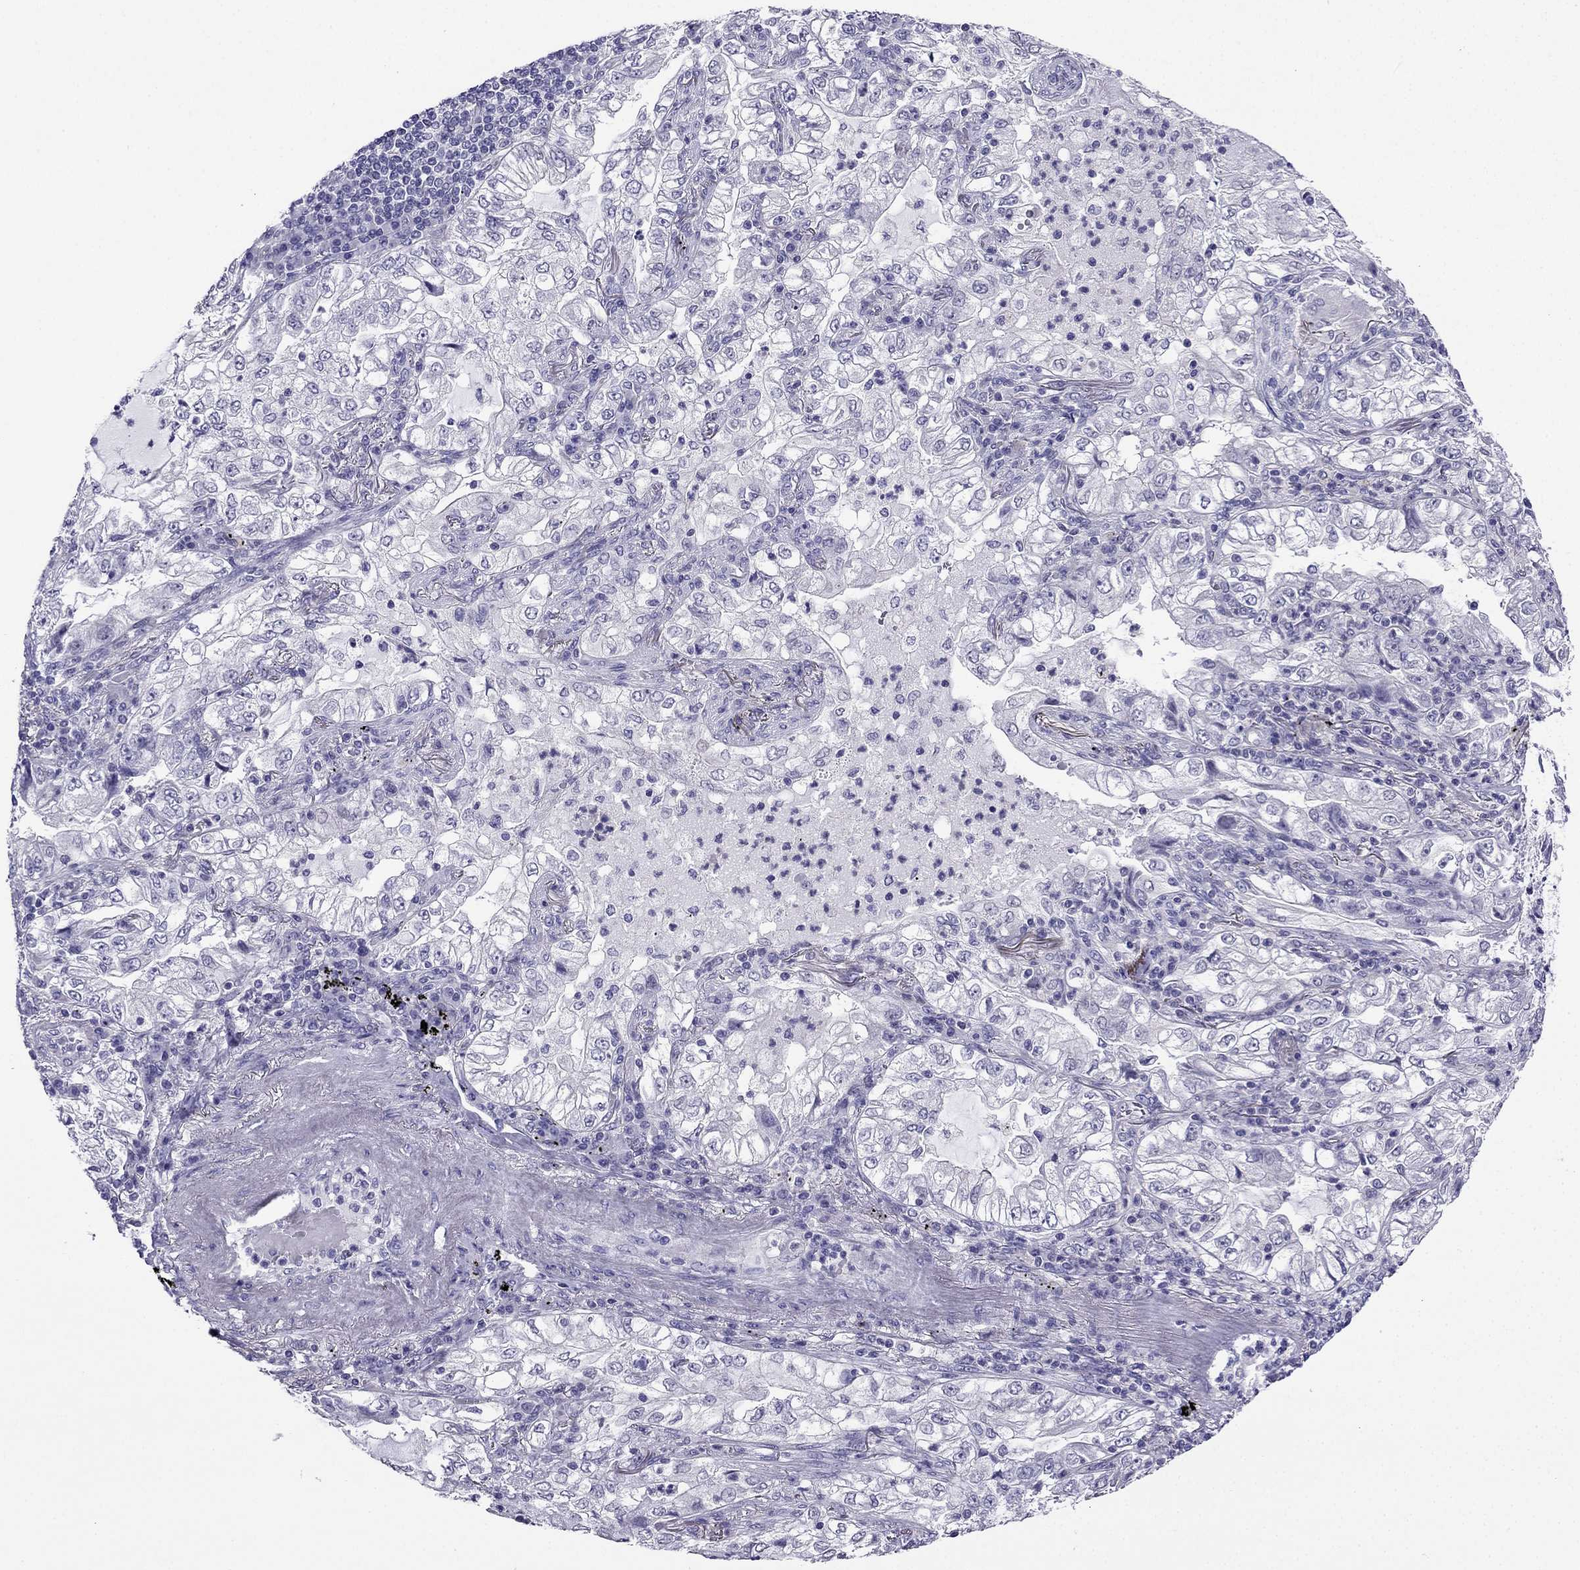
{"staining": {"intensity": "negative", "quantity": "none", "location": "none"}, "tissue": "lung cancer", "cell_type": "Tumor cells", "image_type": "cancer", "snomed": [{"axis": "morphology", "description": "Adenocarcinoma, NOS"}, {"axis": "topography", "description": "Lung"}], "caption": "Lung cancer (adenocarcinoma) stained for a protein using IHC displays no expression tumor cells.", "gene": "KCNJ10", "patient": {"sex": "female", "age": 73}}